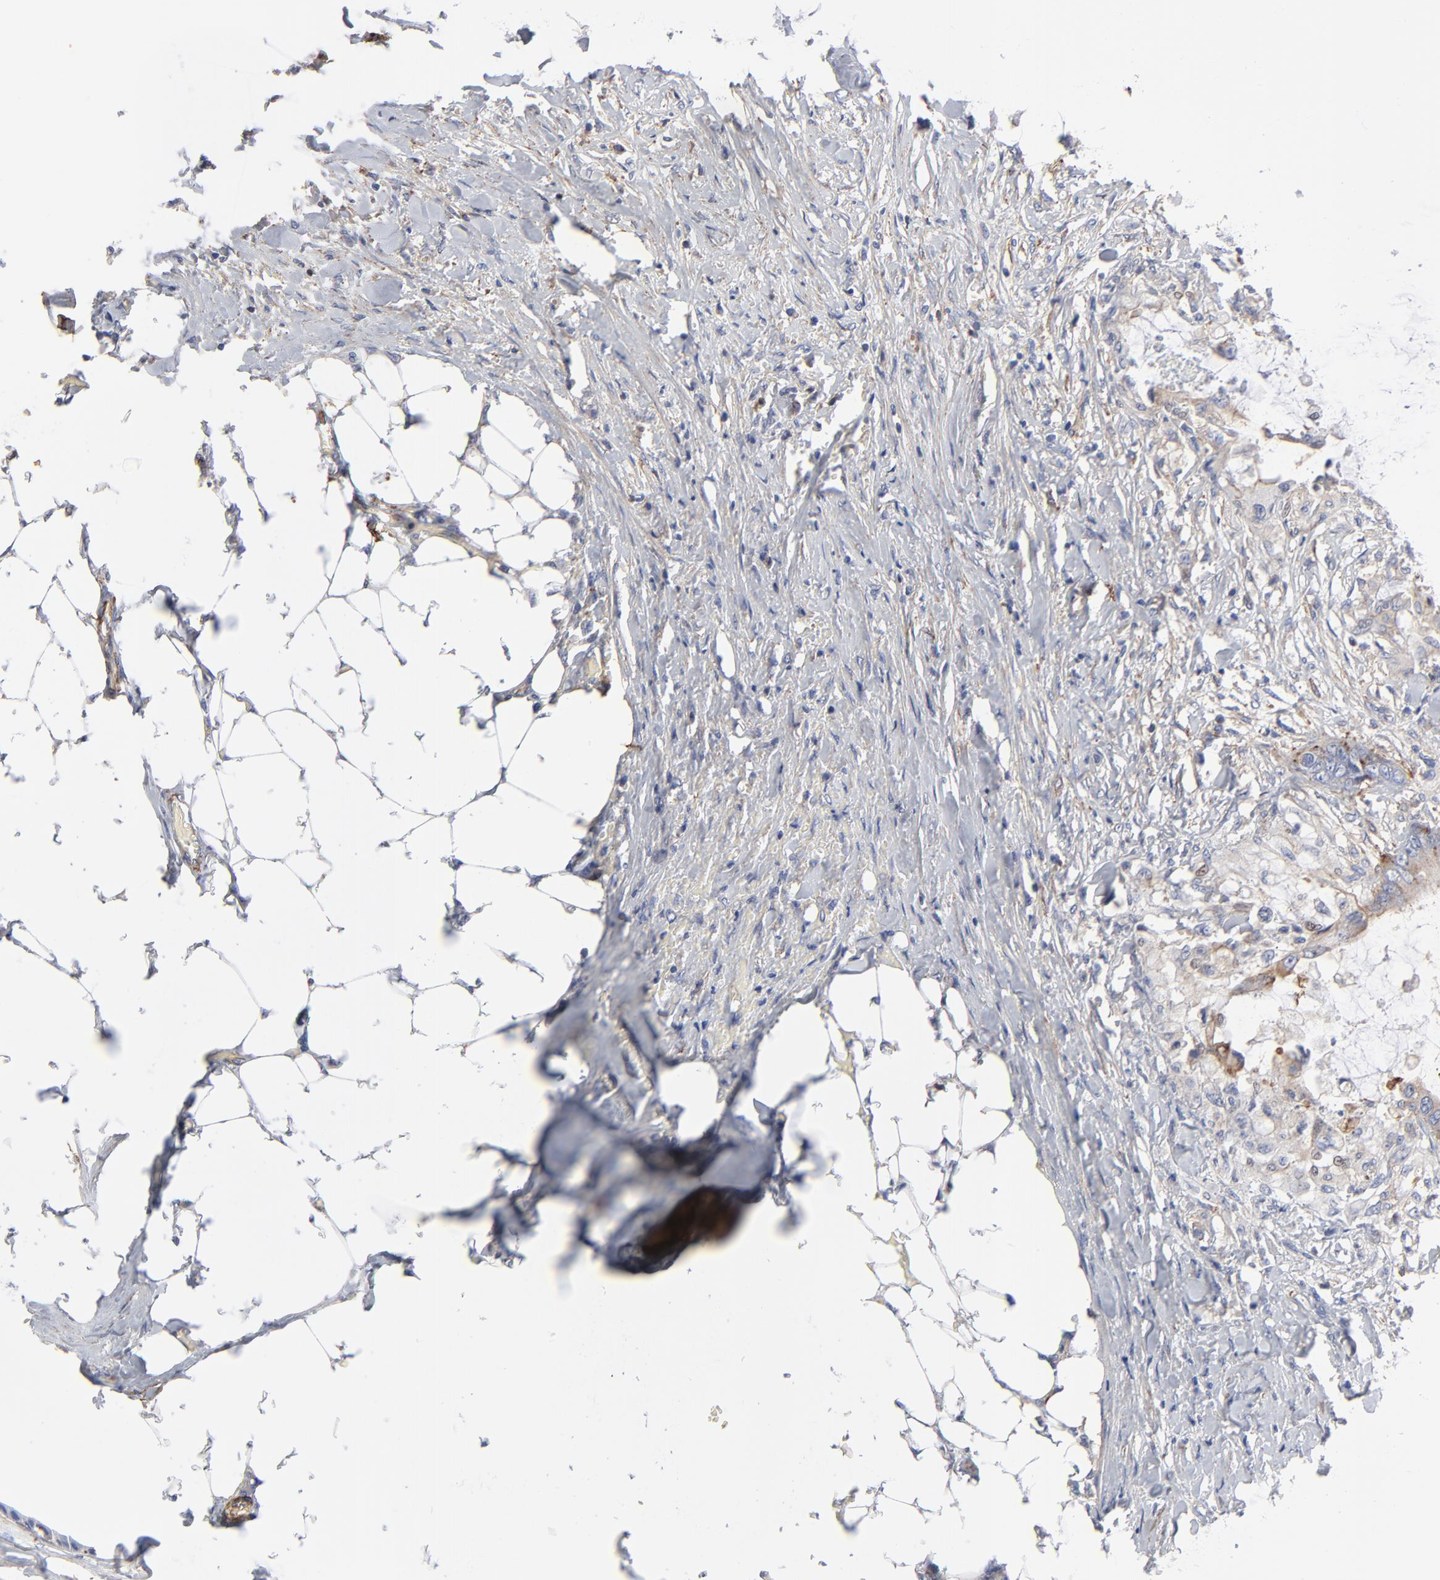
{"staining": {"intensity": "weak", "quantity": ">75%", "location": "cytoplasmic/membranous"}, "tissue": "colorectal cancer", "cell_type": "Tumor cells", "image_type": "cancer", "snomed": [{"axis": "morphology", "description": "Normal tissue, NOS"}, {"axis": "morphology", "description": "Adenocarcinoma, NOS"}, {"axis": "topography", "description": "Rectum"}, {"axis": "topography", "description": "Peripheral nerve tissue"}], "caption": "A low amount of weak cytoplasmic/membranous positivity is appreciated in about >75% of tumor cells in colorectal adenocarcinoma tissue.", "gene": "ACTA2", "patient": {"sex": "female", "age": 77}}